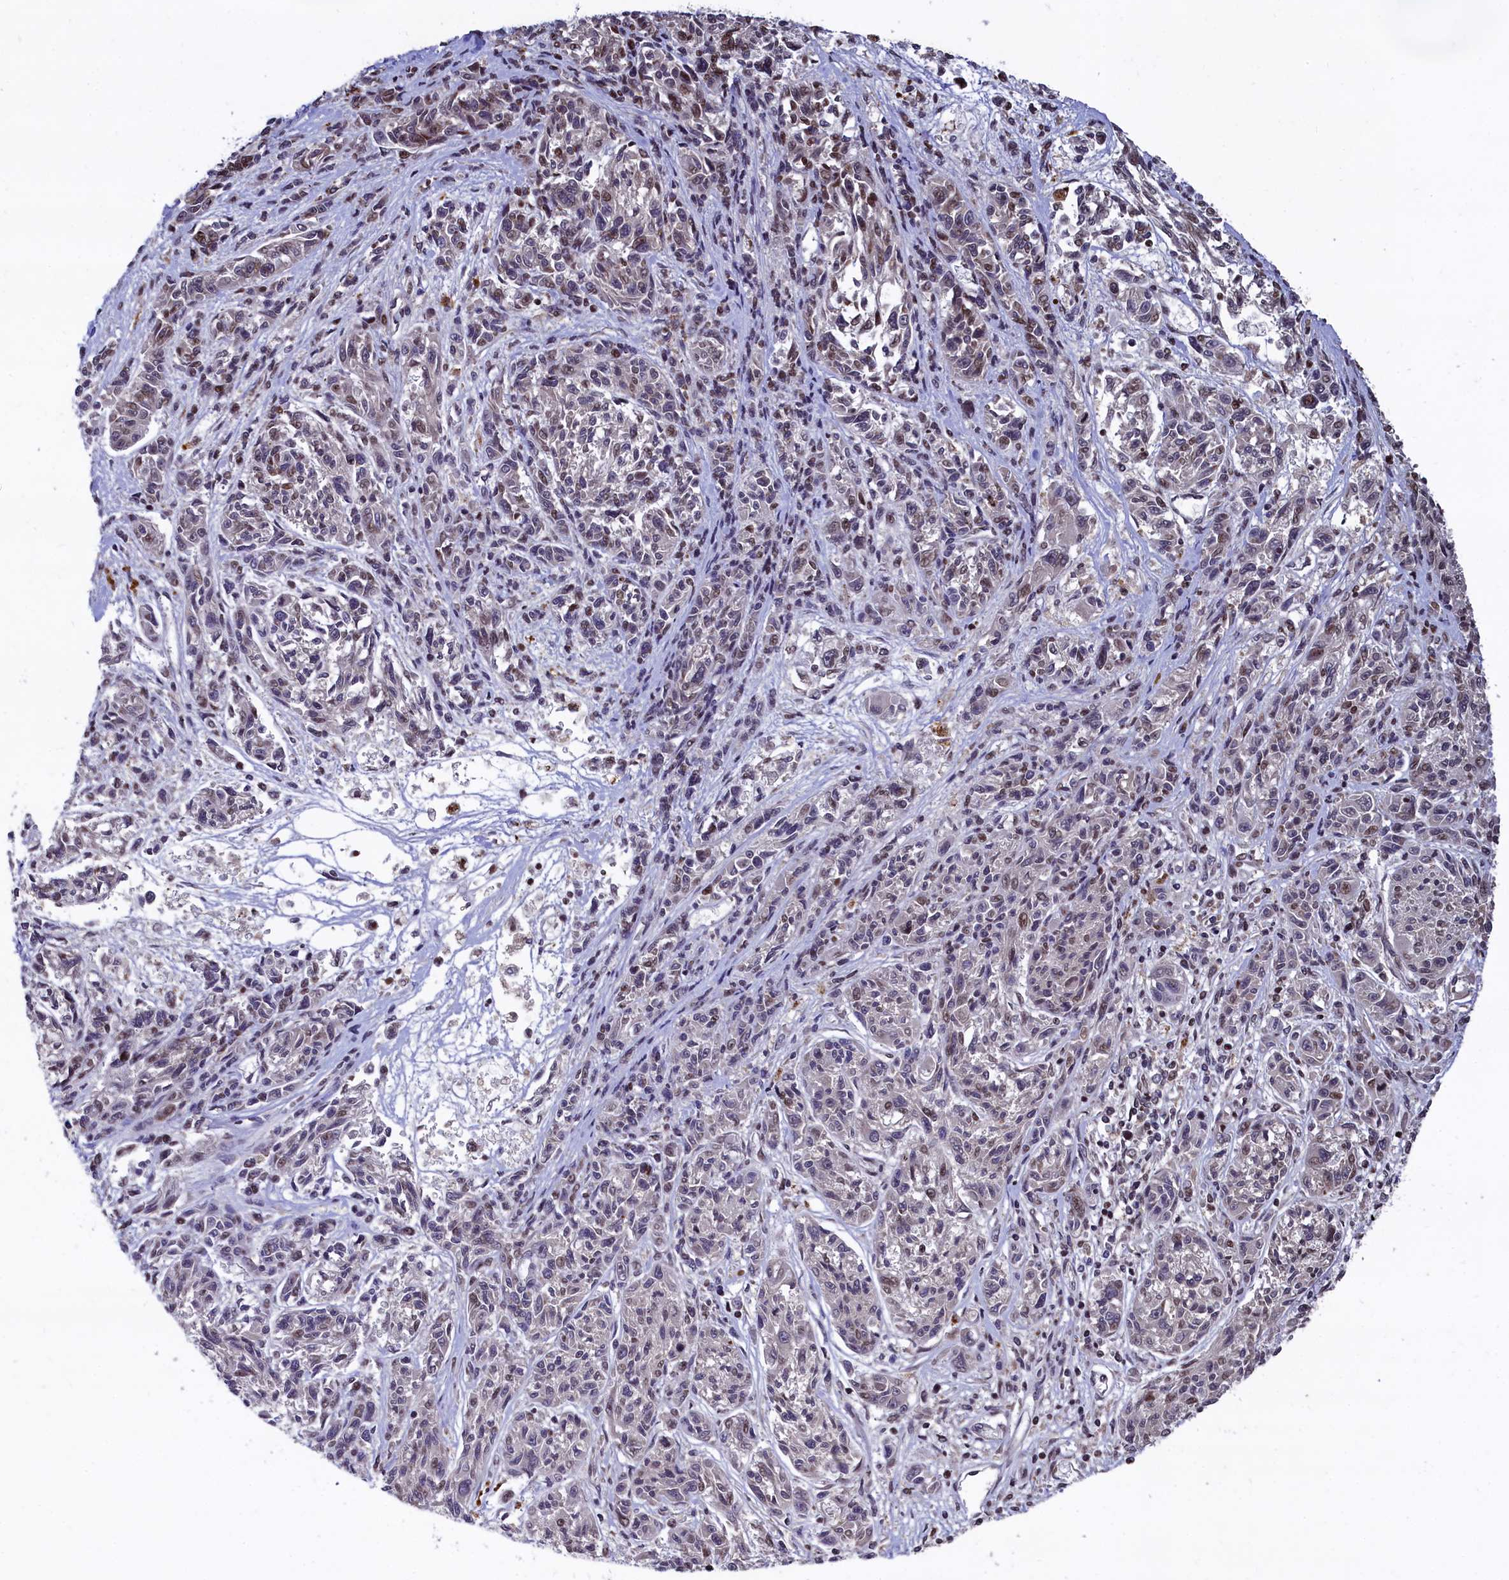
{"staining": {"intensity": "negative", "quantity": "none", "location": "none"}, "tissue": "melanoma", "cell_type": "Tumor cells", "image_type": "cancer", "snomed": [{"axis": "morphology", "description": "Malignant melanoma, NOS"}, {"axis": "topography", "description": "Skin"}], "caption": "Immunohistochemistry micrograph of melanoma stained for a protein (brown), which shows no staining in tumor cells.", "gene": "FAM217B", "patient": {"sex": "male", "age": 53}}